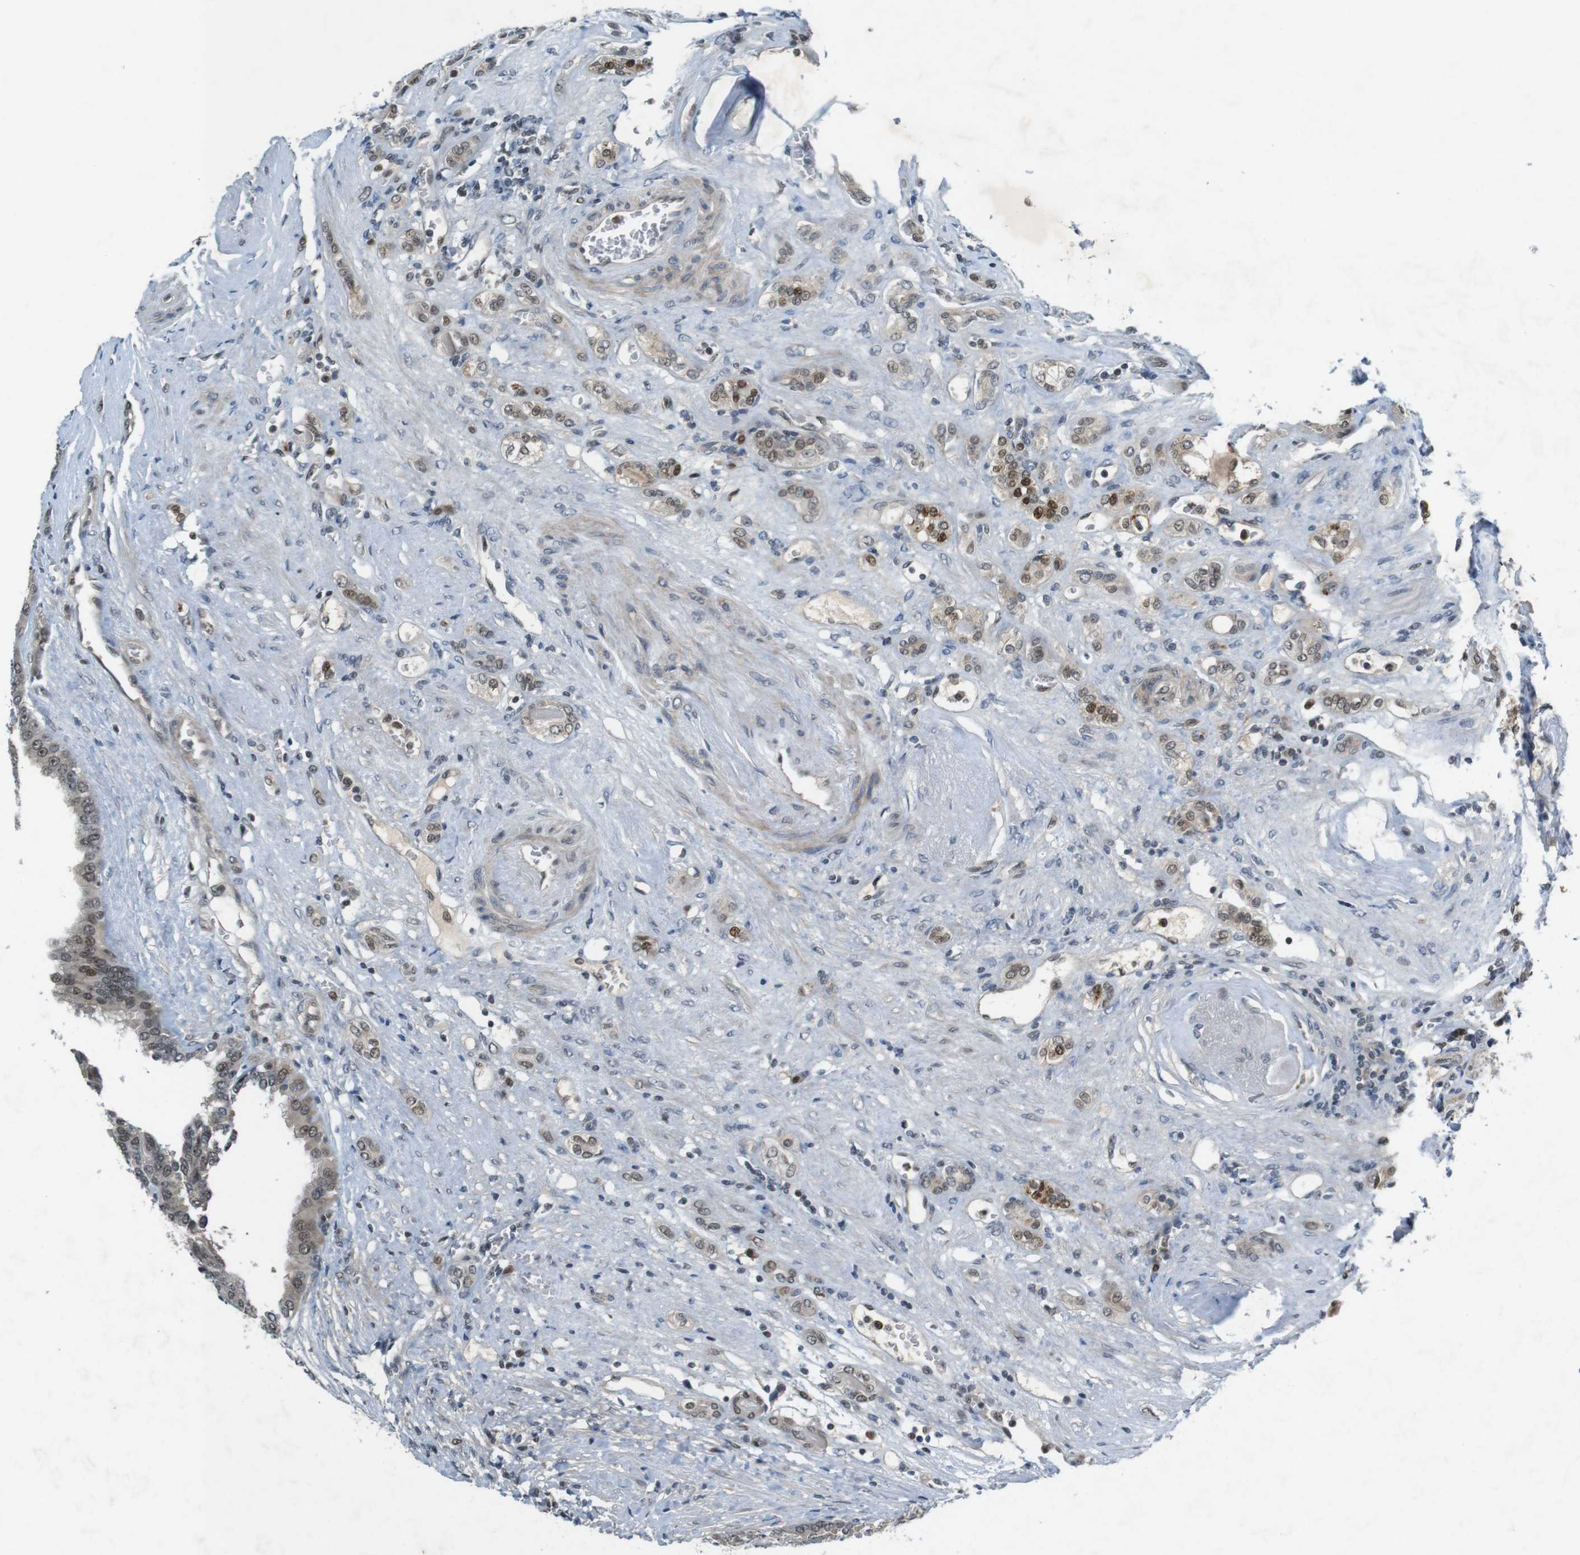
{"staining": {"intensity": "weak", "quantity": "25%-75%", "location": "cytoplasmic/membranous,nuclear"}, "tissue": "renal cancer", "cell_type": "Tumor cells", "image_type": "cancer", "snomed": [{"axis": "morphology", "description": "Adenocarcinoma, NOS"}, {"axis": "topography", "description": "Kidney"}], "caption": "The immunohistochemical stain labels weak cytoplasmic/membranous and nuclear staining in tumor cells of adenocarcinoma (renal) tissue.", "gene": "MAPKAPK5", "patient": {"sex": "male", "age": 46}}